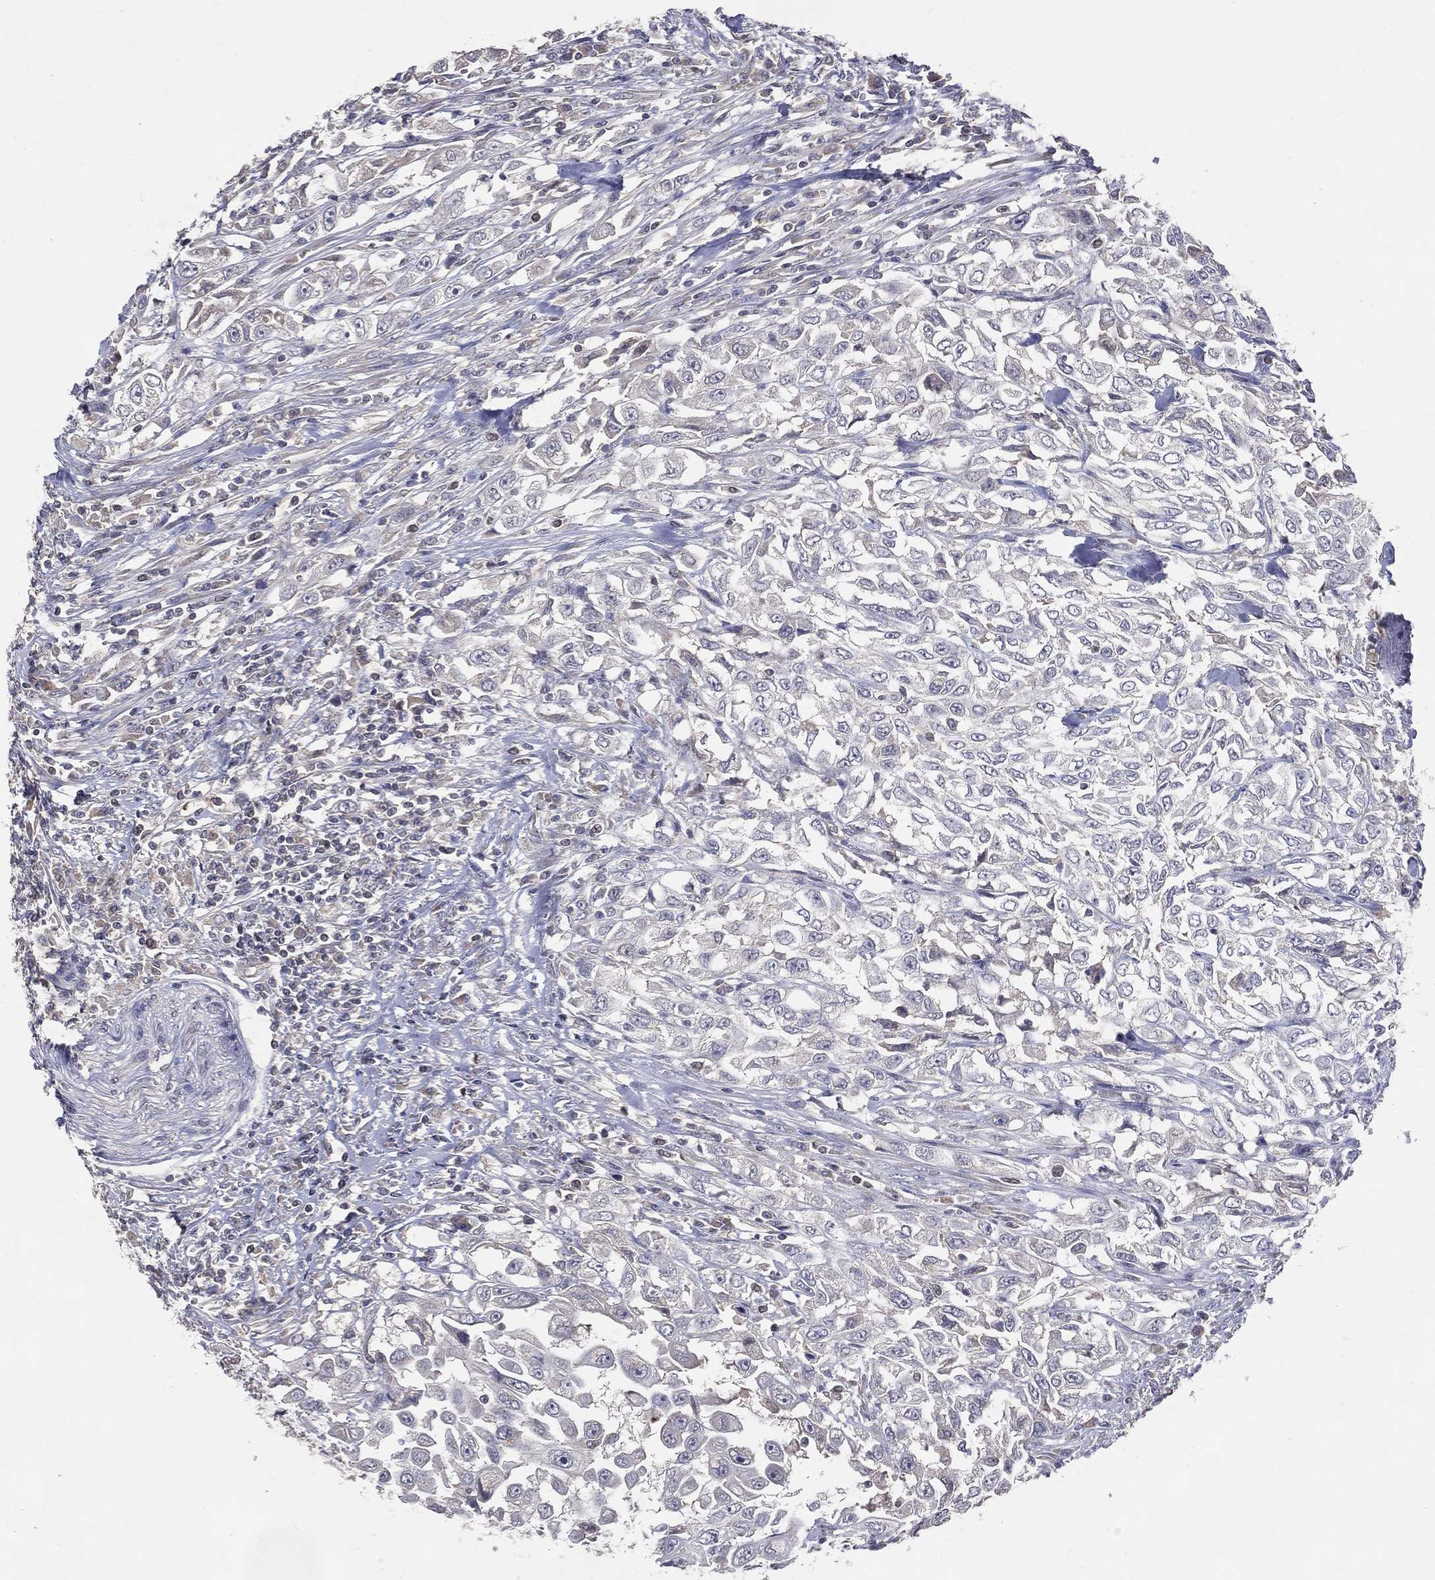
{"staining": {"intensity": "negative", "quantity": "none", "location": "none"}, "tissue": "urothelial cancer", "cell_type": "Tumor cells", "image_type": "cancer", "snomed": [{"axis": "morphology", "description": "Urothelial carcinoma, High grade"}, {"axis": "topography", "description": "Urinary bladder"}], "caption": "Immunohistochemical staining of human high-grade urothelial carcinoma displays no significant expression in tumor cells.", "gene": "DNAH7", "patient": {"sex": "female", "age": 56}}